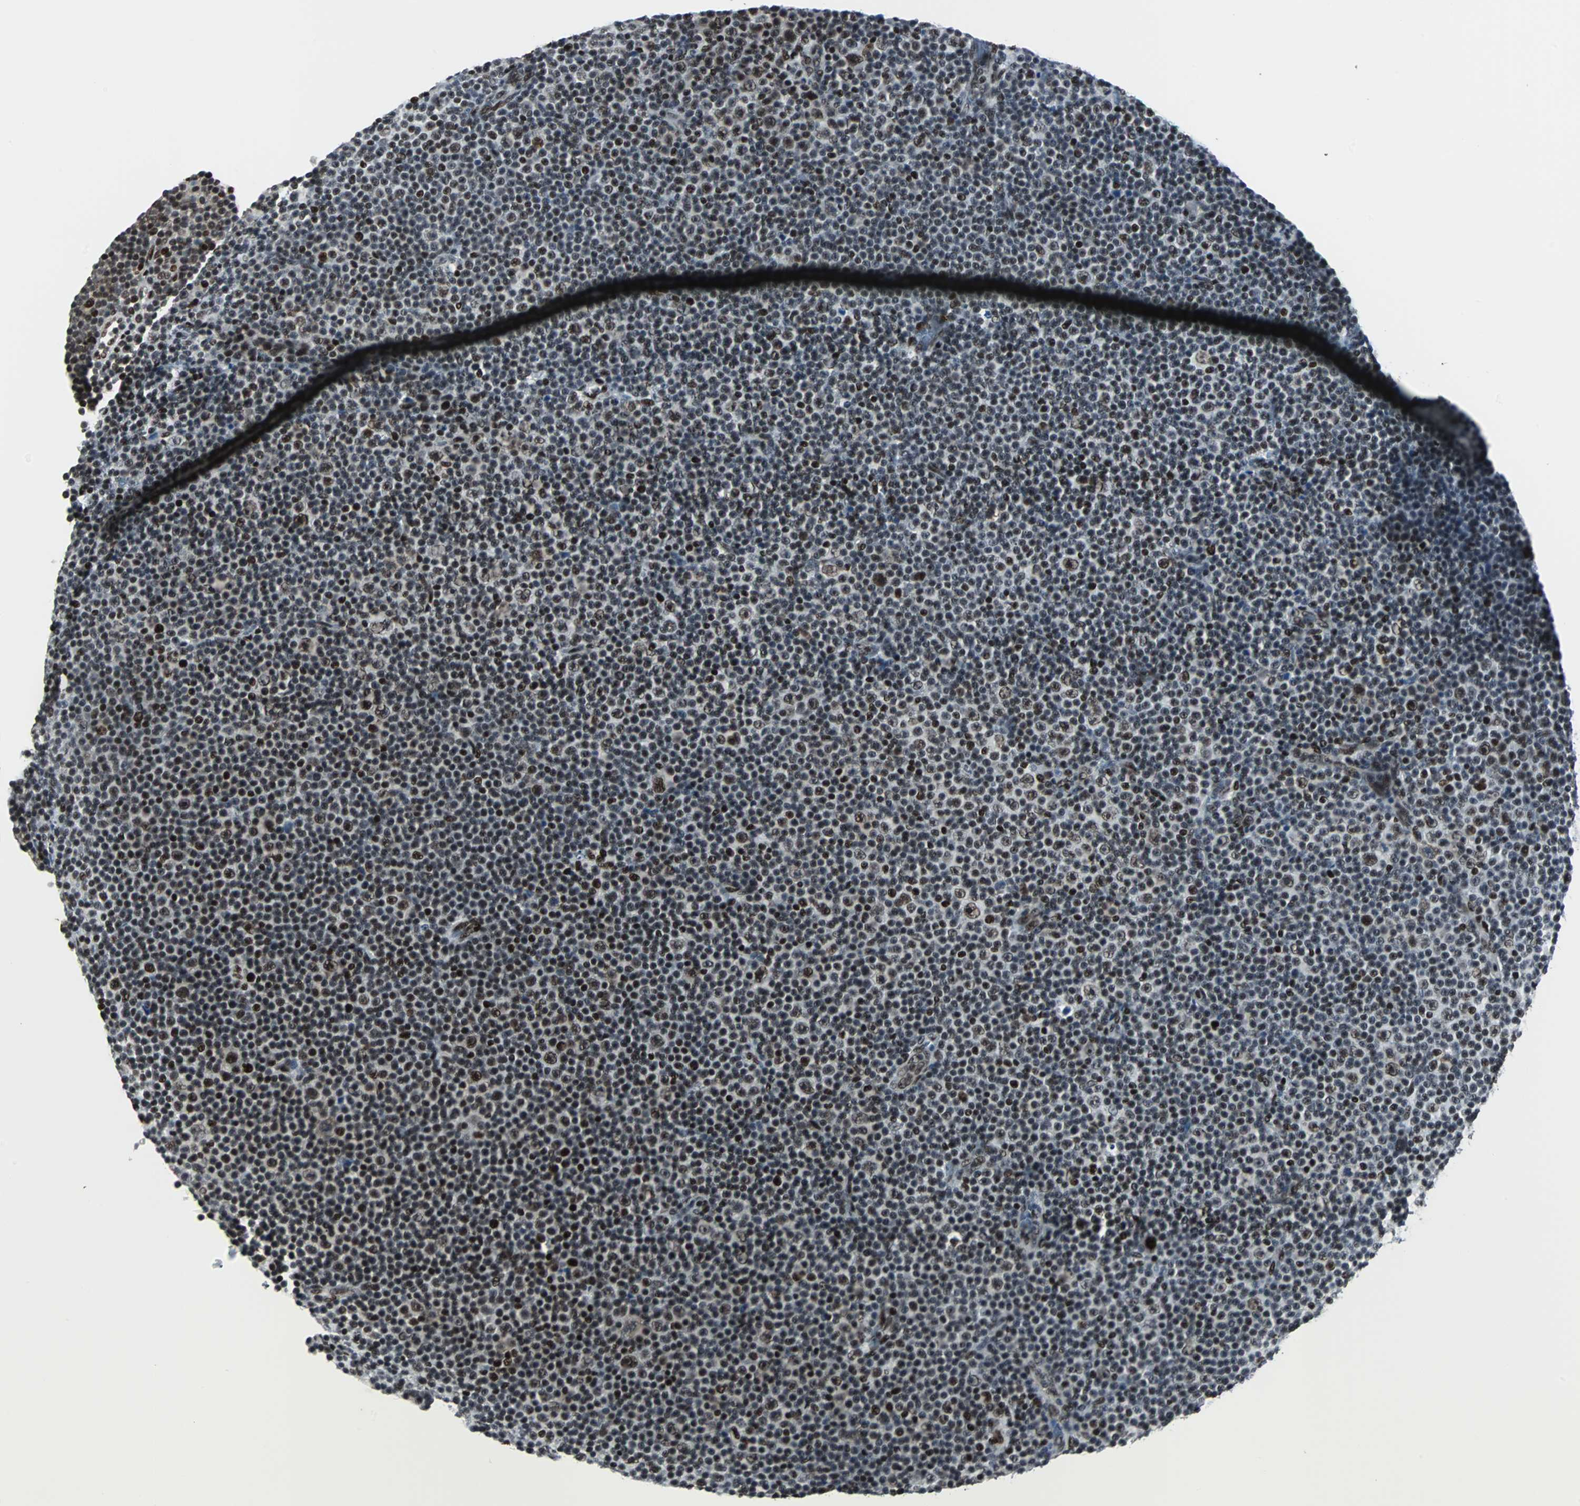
{"staining": {"intensity": "strong", "quantity": ">75%", "location": "nuclear"}, "tissue": "lymphoma", "cell_type": "Tumor cells", "image_type": "cancer", "snomed": [{"axis": "morphology", "description": "Malignant lymphoma, non-Hodgkin's type, Low grade"}, {"axis": "topography", "description": "Lymph node"}], "caption": "Lymphoma stained for a protein (brown) exhibits strong nuclear positive positivity in approximately >75% of tumor cells.", "gene": "MEF2D", "patient": {"sex": "female", "age": 67}}